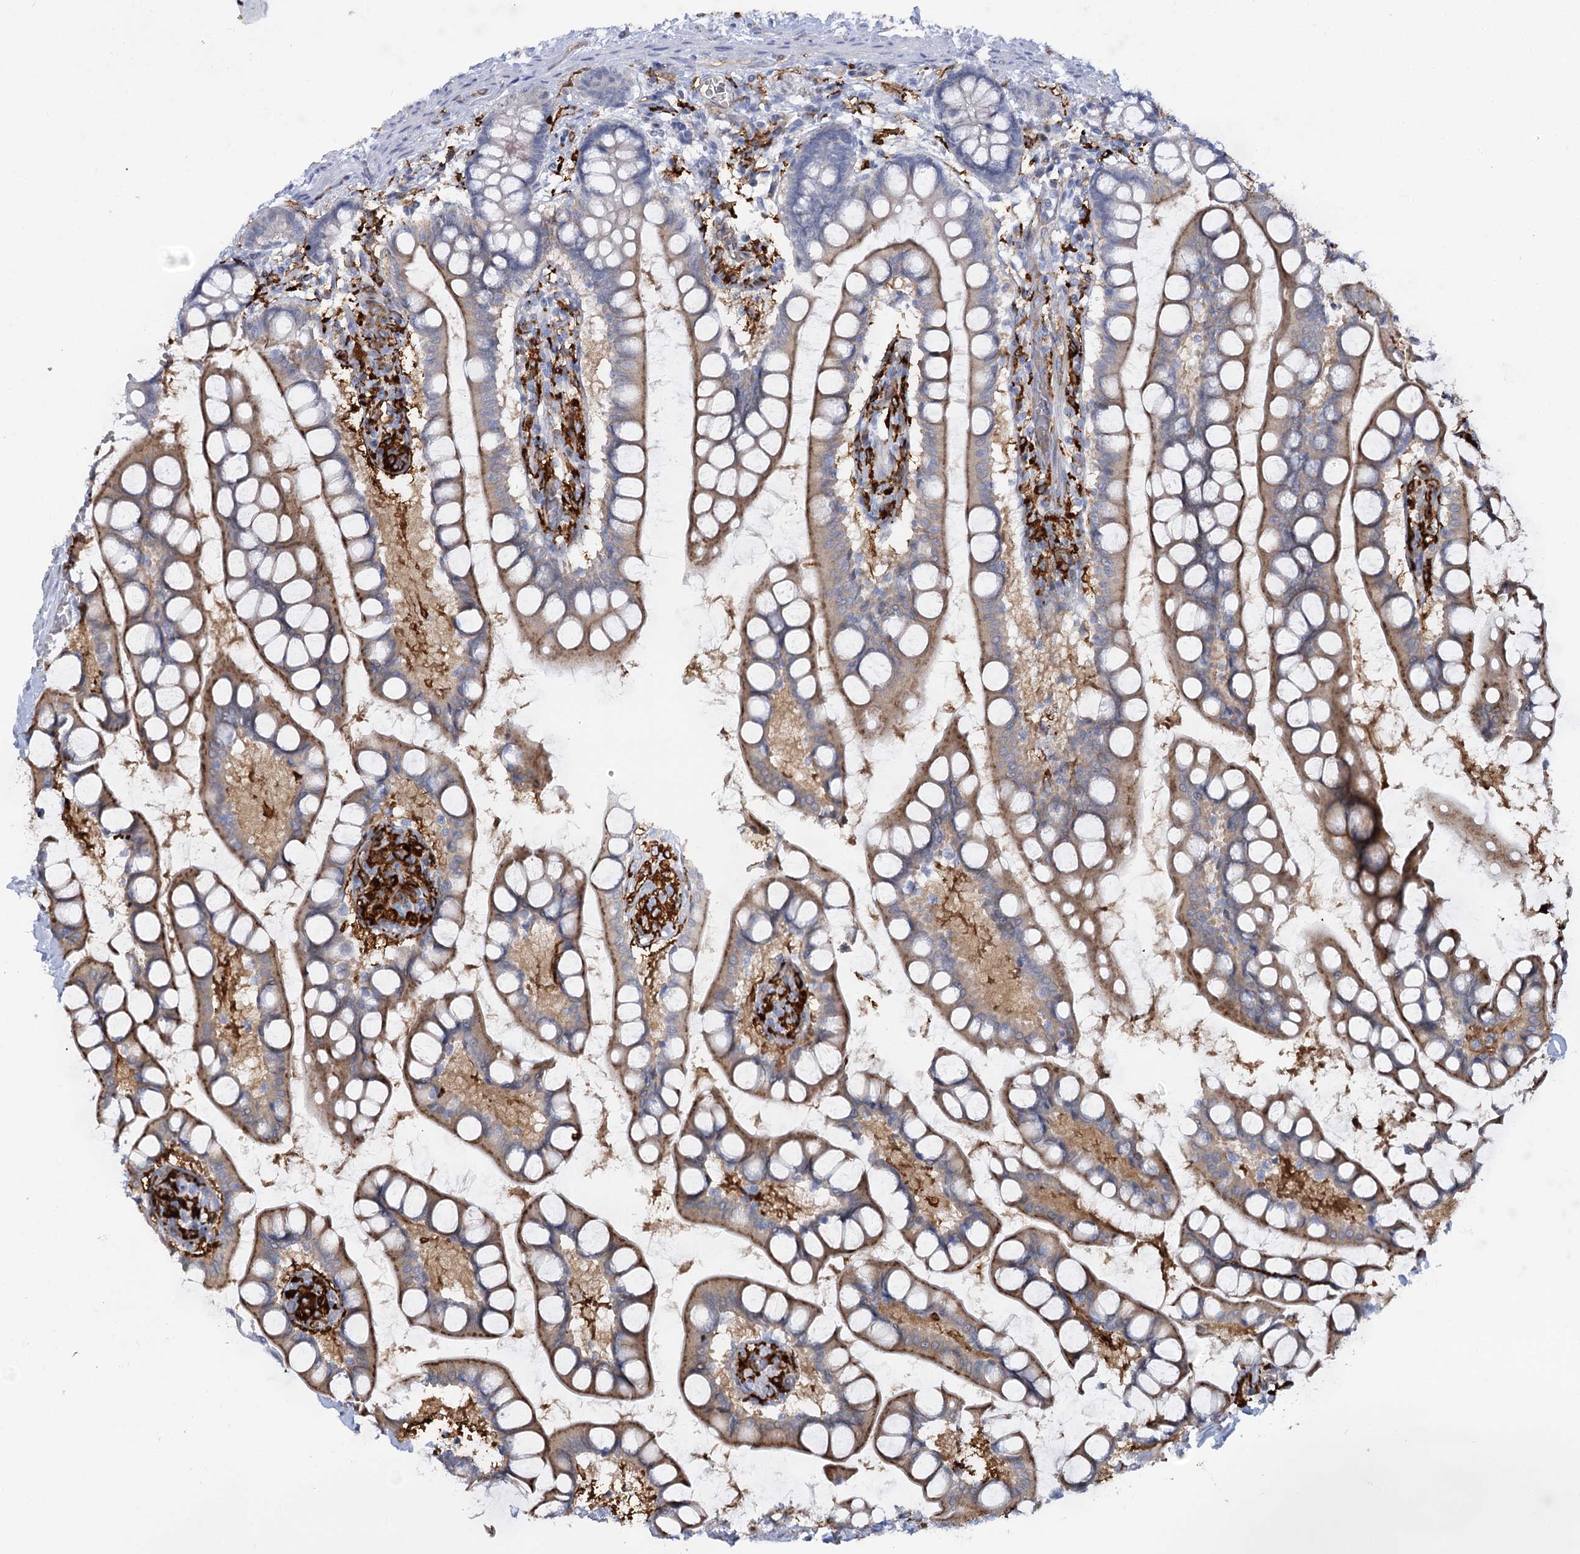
{"staining": {"intensity": "moderate", "quantity": ">75%", "location": "cytoplasmic/membranous"}, "tissue": "small intestine", "cell_type": "Glandular cells", "image_type": "normal", "snomed": [{"axis": "morphology", "description": "Normal tissue, NOS"}, {"axis": "topography", "description": "Small intestine"}], "caption": "This image displays benign small intestine stained with IHC to label a protein in brown. The cytoplasmic/membranous of glandular cells show moderate positivity for the protein. Nuclei are counter-stained blue.", "gene": "PIWIL4", "patient": {"sex": "male", "age": 52}}